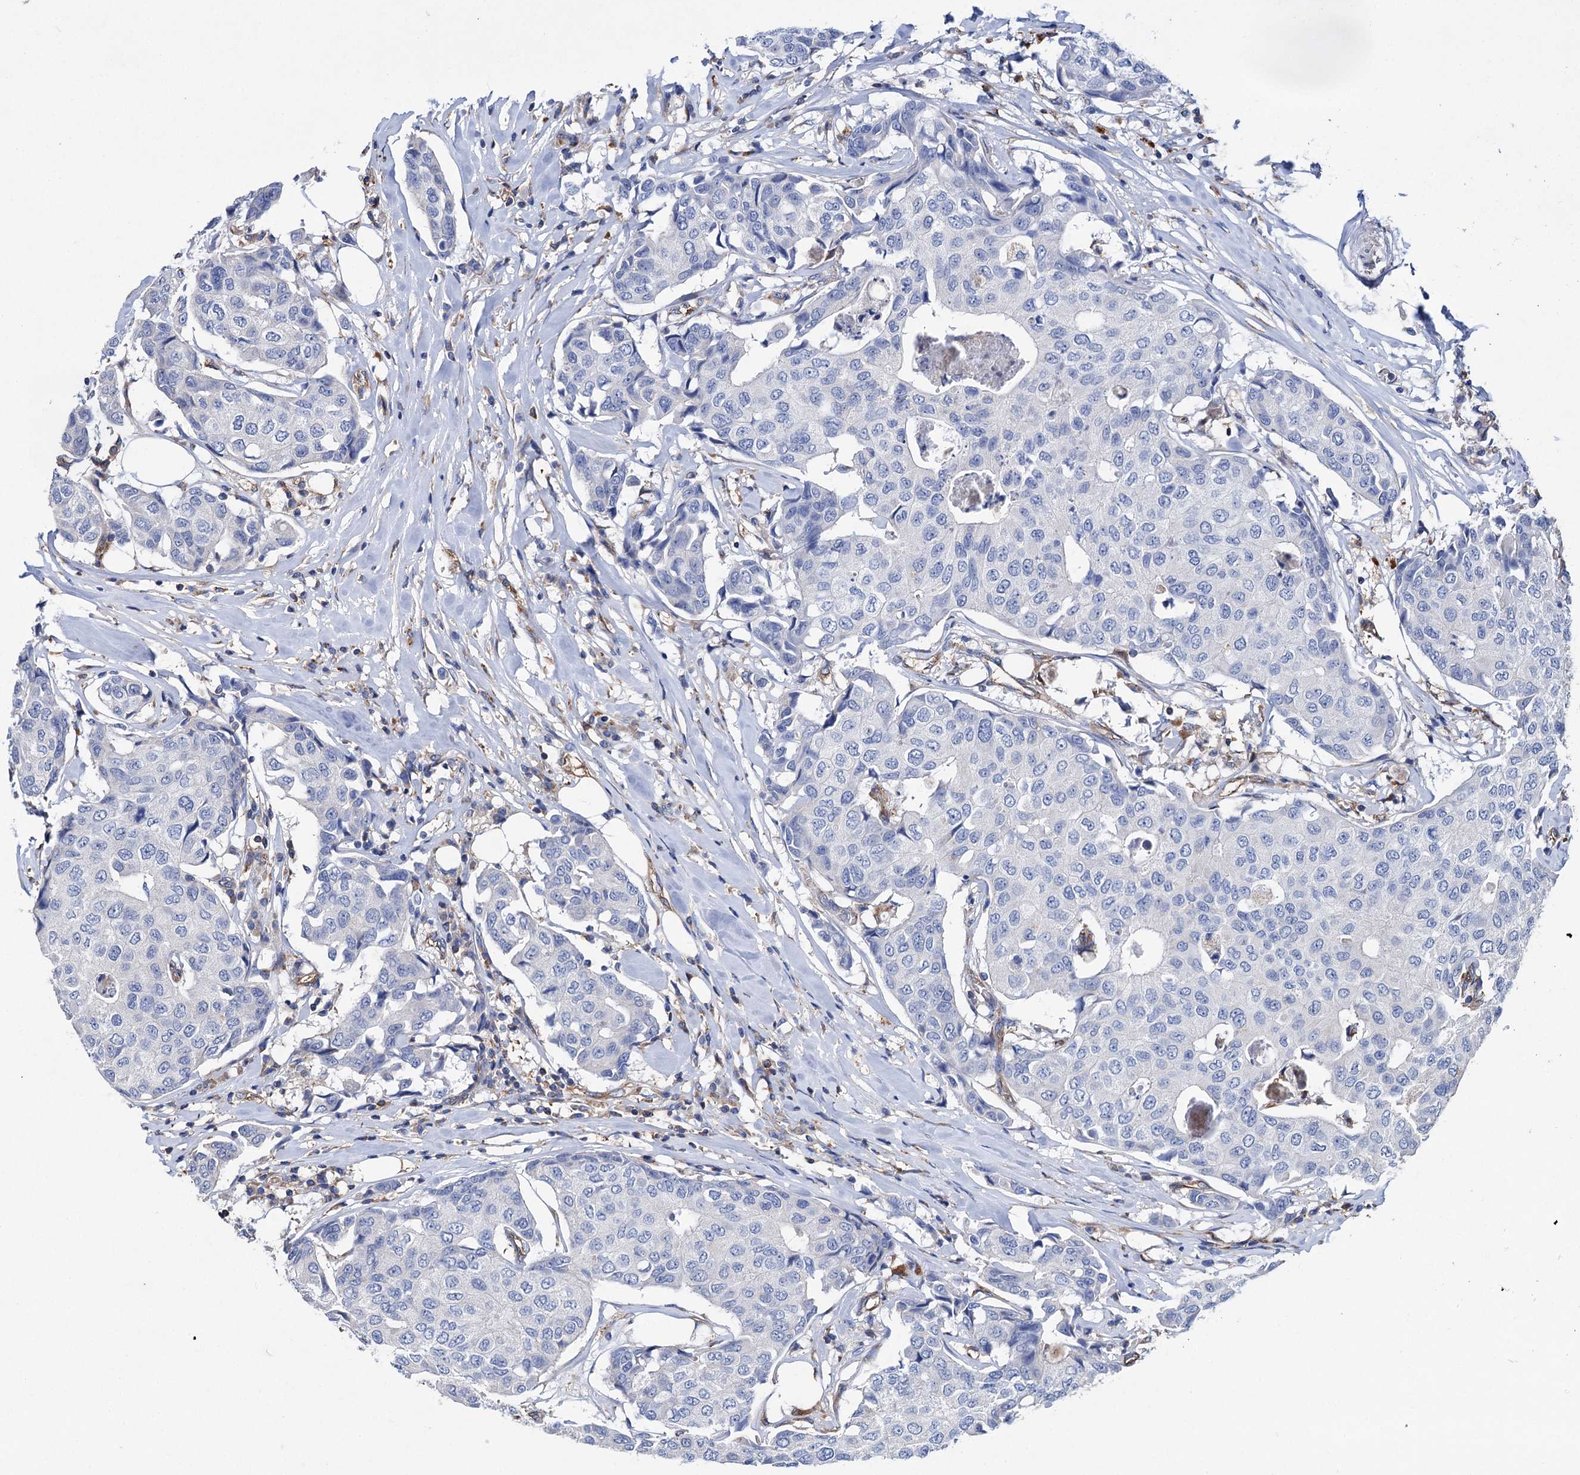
{"staining": {"intensity": "negative", "quantity": "none", "location": "none"}, "tissue": "breast cancer", "cell_type": "Tumor cells", "image_type": "cancer", "snomed": [{"axis": "morphology", "description": "Duct carcinoma"}, {"axis": "topography", "description": "Breast"}], "caption": "Breast cancer was stained to show a protein in brown. There is no significant expression in tumor cells.", "gene": "SCPEP1", "patient": {"sex": "female", "age": 80}}